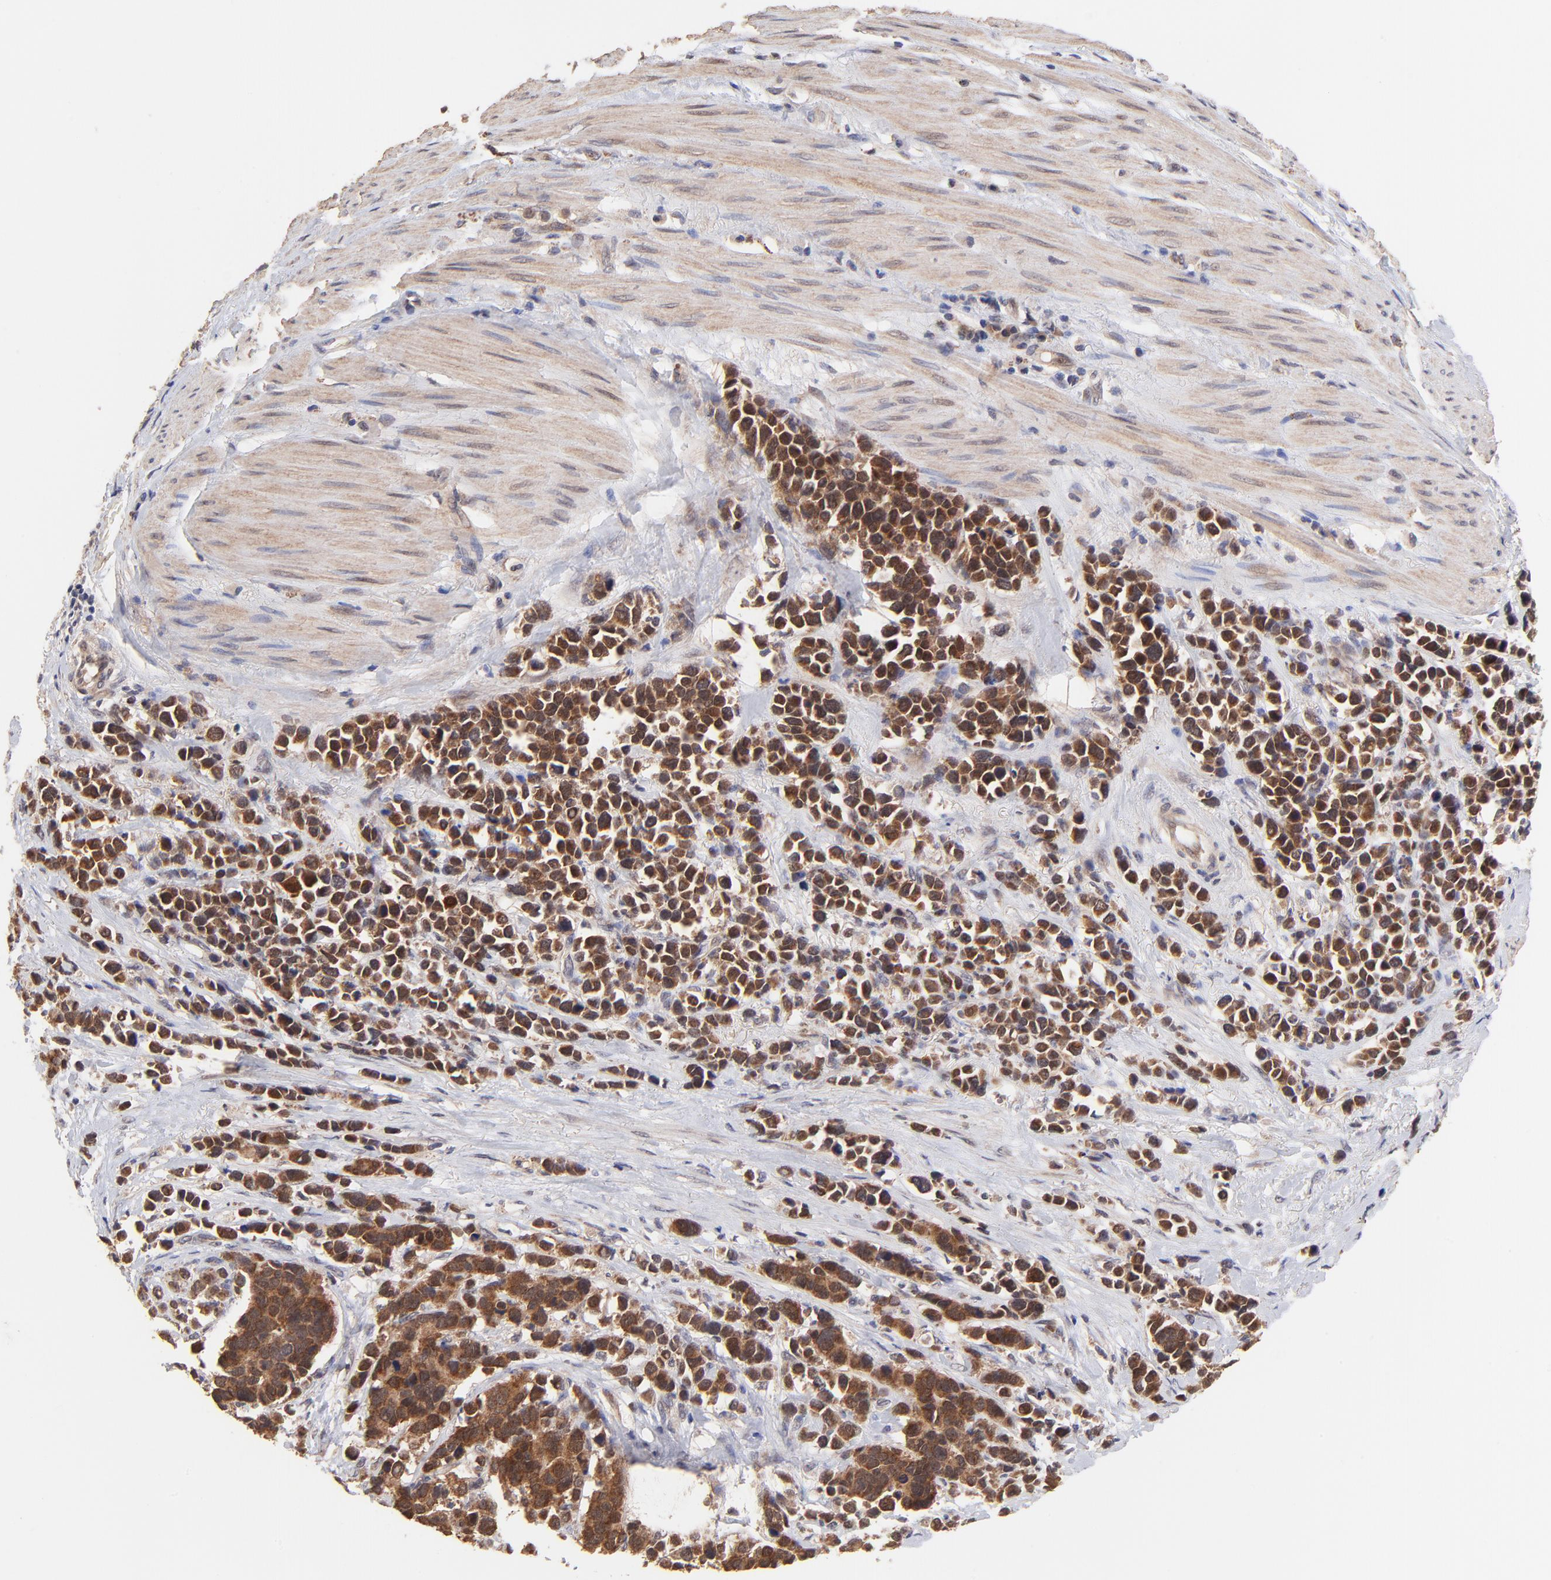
{"staining": {"intensity": "strong", "quantity": ">75%", "location": "cytoplasmic/membranous"}, "tissue": "stomach cancer", "cell_type": "Tumor cells", "image_type": "cancer", "snomed": [{"axis": "morphology", "description": "Adenocarcinoma, NOS"}, {"axis": "topography", "description": "Stomach, upper"}], "caption": "This photomicrograph displays stomach adenocarcinoma stained with immunohistochemistry (IHC) to label a protein in brown. The cytoplasmic/membranous of tumor cells show strong positivity for the protein. Nuclei are counter-stained blue.", "gene": "BAIAP2L2", "patient": {"sex": "male", "age": 71}}